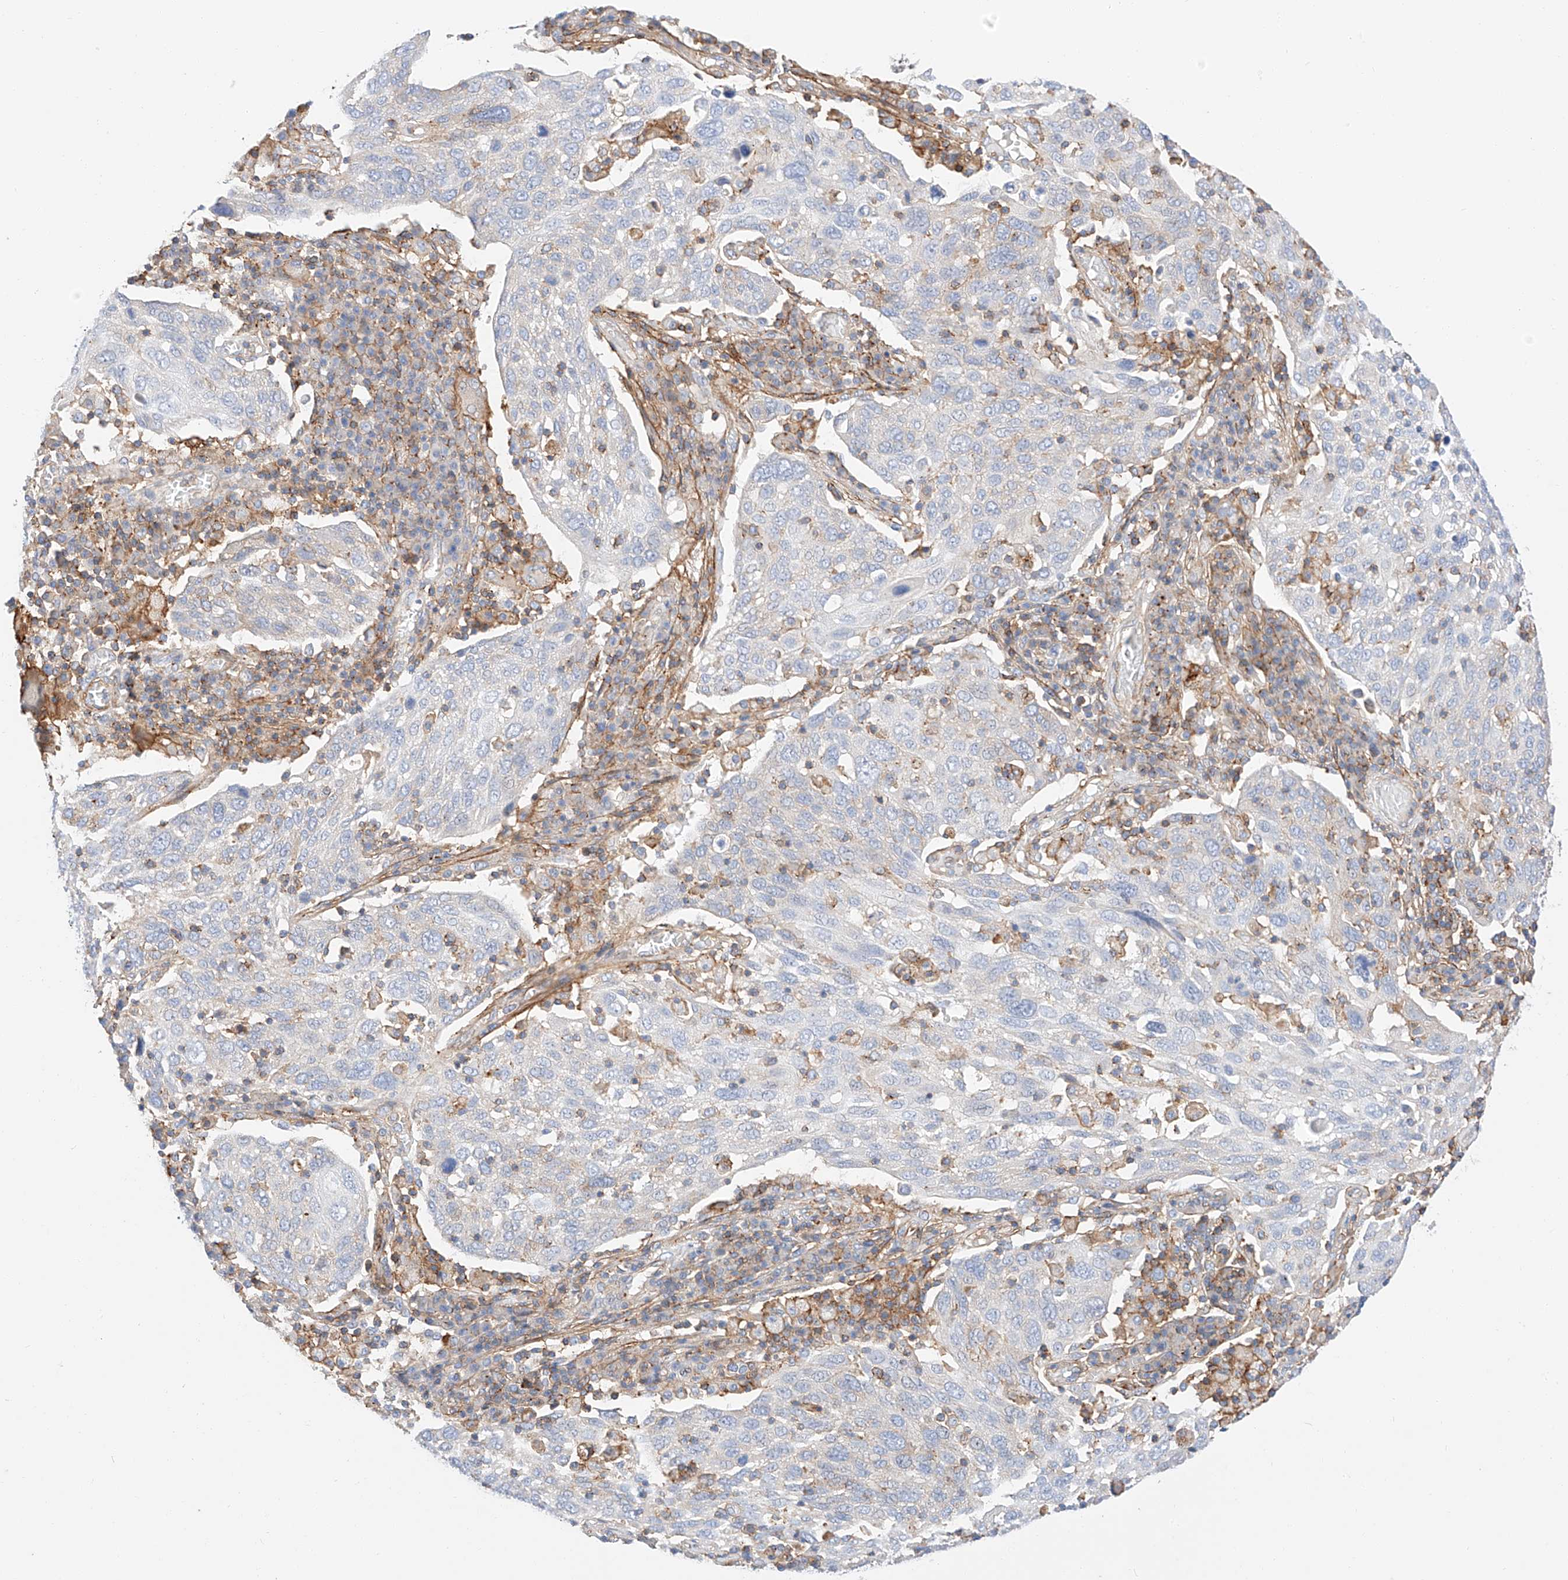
{"staining": {"intensity": "negative", "quantity": "none", "location": "none"}, "tissue": "lung cancer", "cell_type": "Tumor cells", "image_type": "cancer", "snomed": [{"axis": "morphology", "description": "Squamous cell carcinoma, NOS"}, {"axis": "topography", "description": "Lung"}], "caption": "Lung cancer (squamous cell carcinoma) was stained to show a protein in brown. There is no significant staining in tumor cells.", "gene": "HAUS4", "patient": {"sex": "male", "age": 65}}